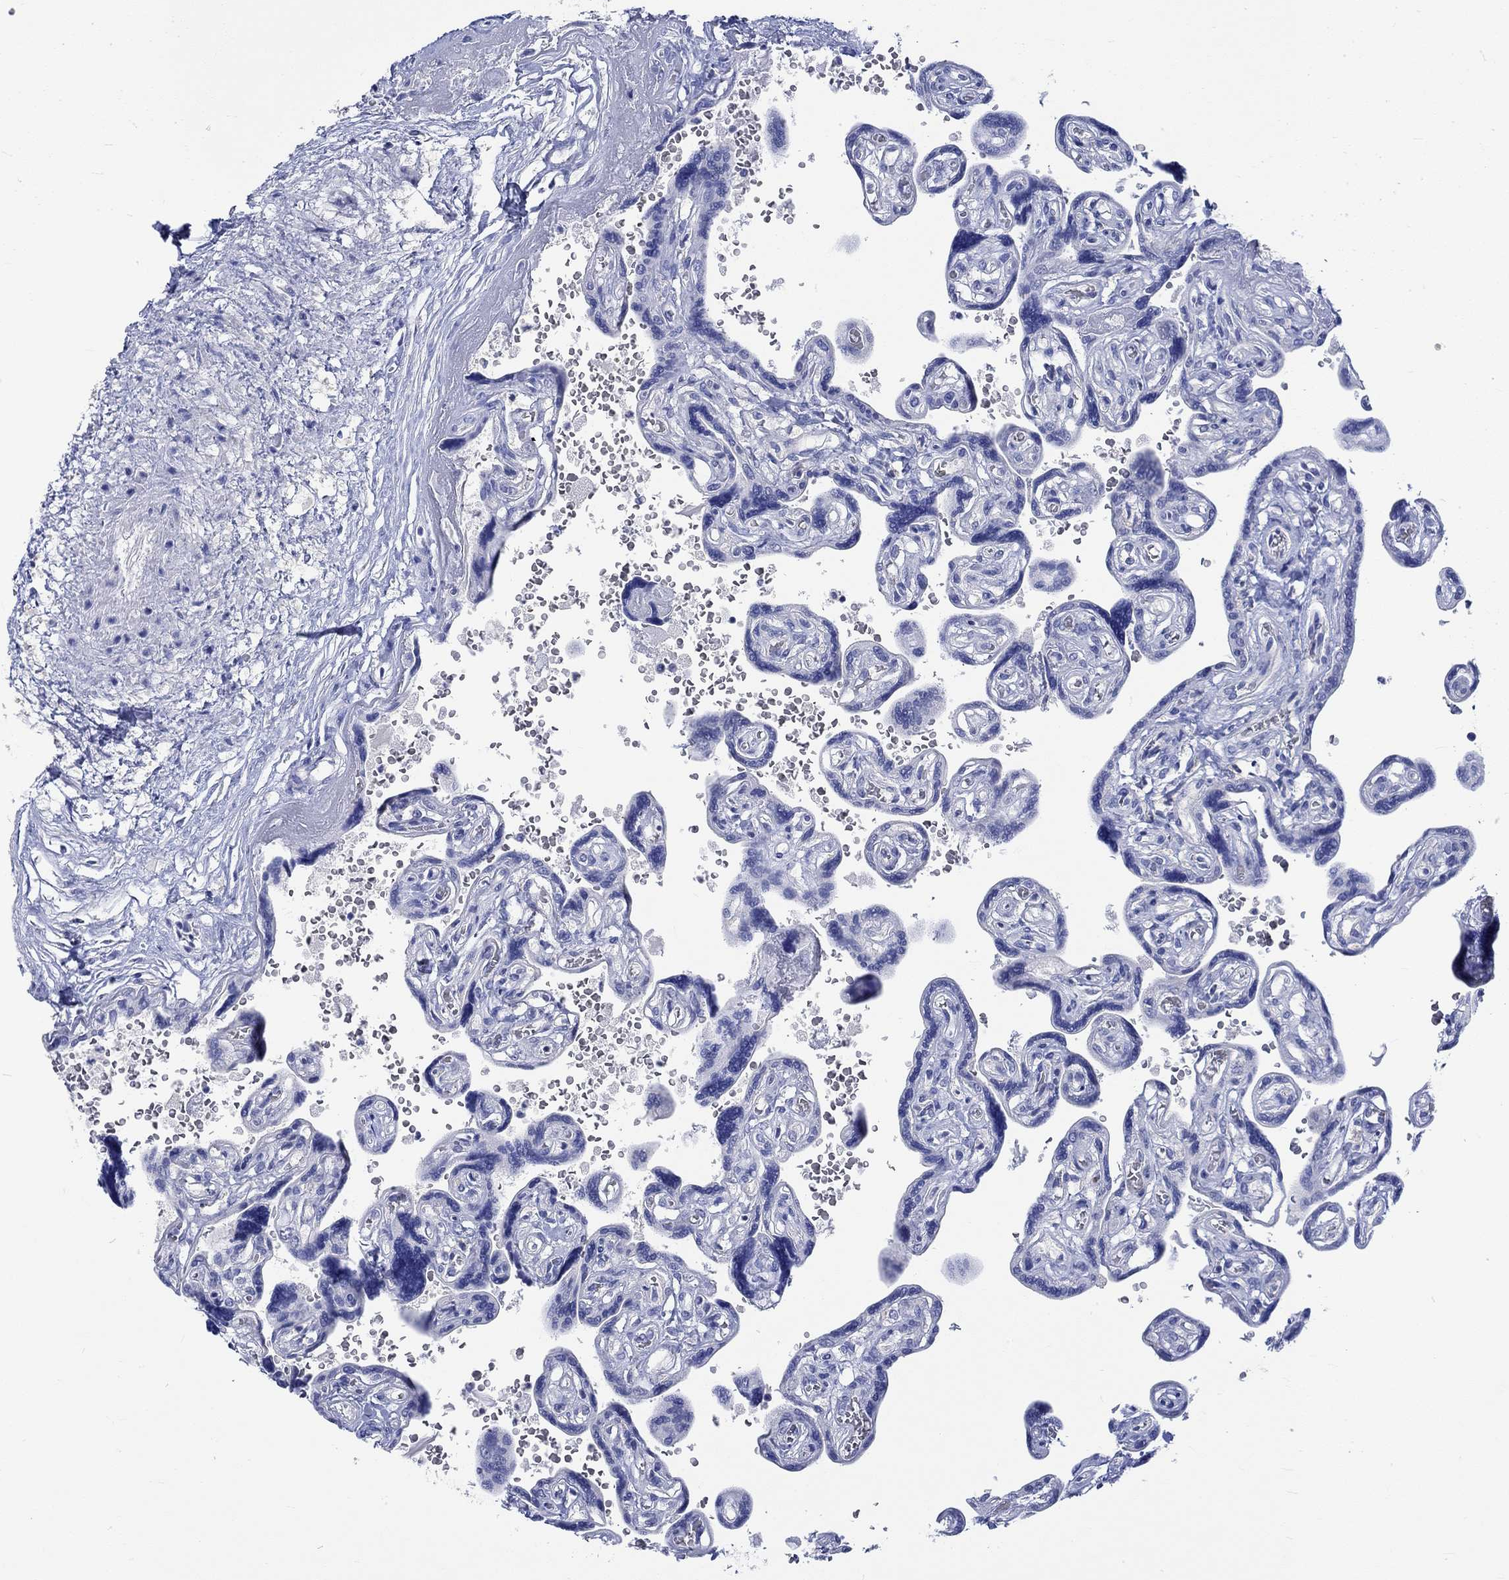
{"staining": {"intensity": "negative", "quantity": "none", "location": "none"}, "tissue": "placenta", "cell_type": "Decidual cells", "image_type": "normal", "snomed": [{"axis": "morphology", "description": "Normal tissue, NOS"}, {"axis": "topography", "description": "Placenta"}], "caption": "Immunohistochemistry (IHC) of benign human placenta reveals no staining in decidual cells.", "gene": "KCNA1", "patient": {"sex": "female", "age": 32}}